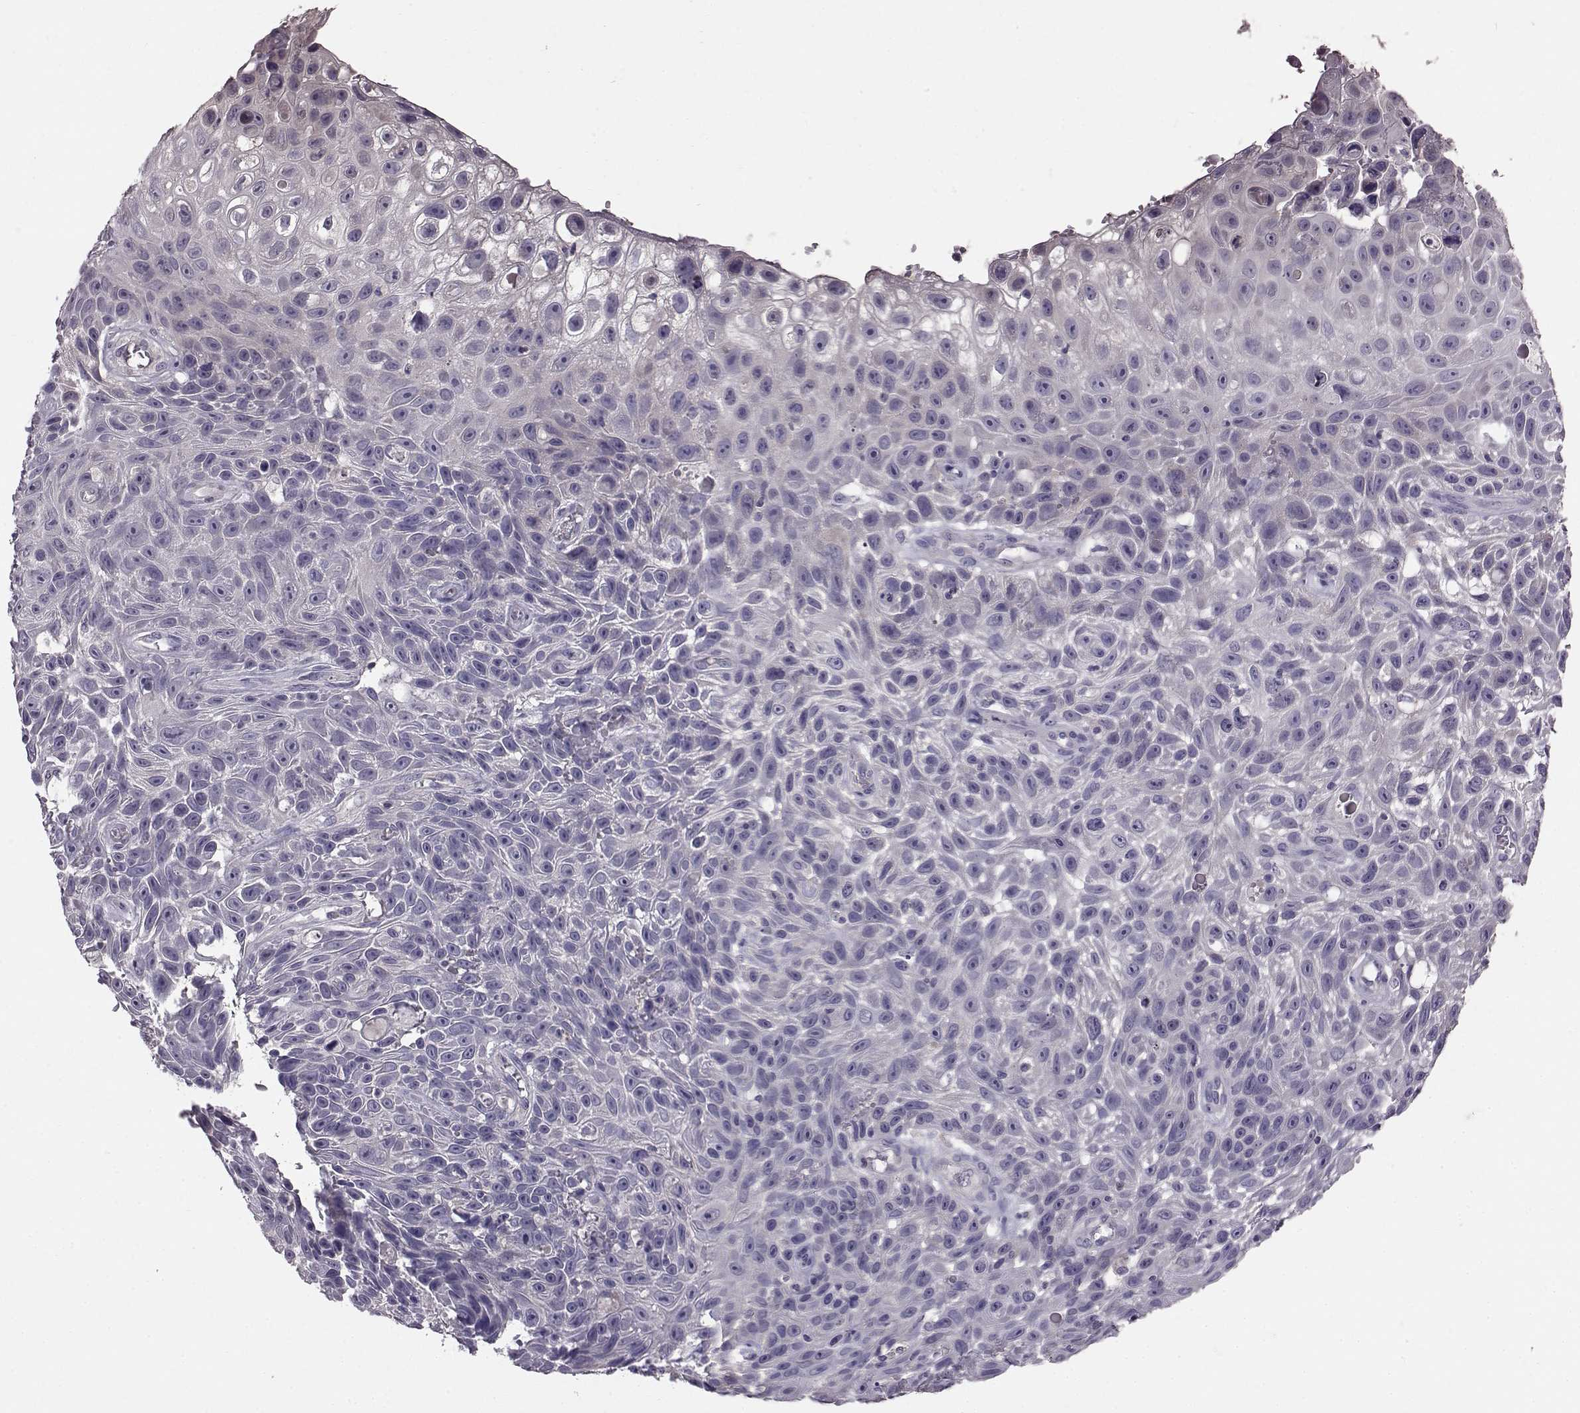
{"staining": {"intensity": "negative", "quantity": "none", "location": "none"}, "tissue": "skin cancer", "cell_type": "Tumor cells", "image_type": "cancer", "snomed": [{"axis": "morphology", "description": "Squamous cell carcinoma, NOS"}, {"axis": "topography", "description": "Skin"}], "caption": "Protein analysis of skin squamous cell carcinoma reveals no significant staining in tumor cells.", "gene": "ADGRG2", "patient": {"sex": "male", "age": 82}}